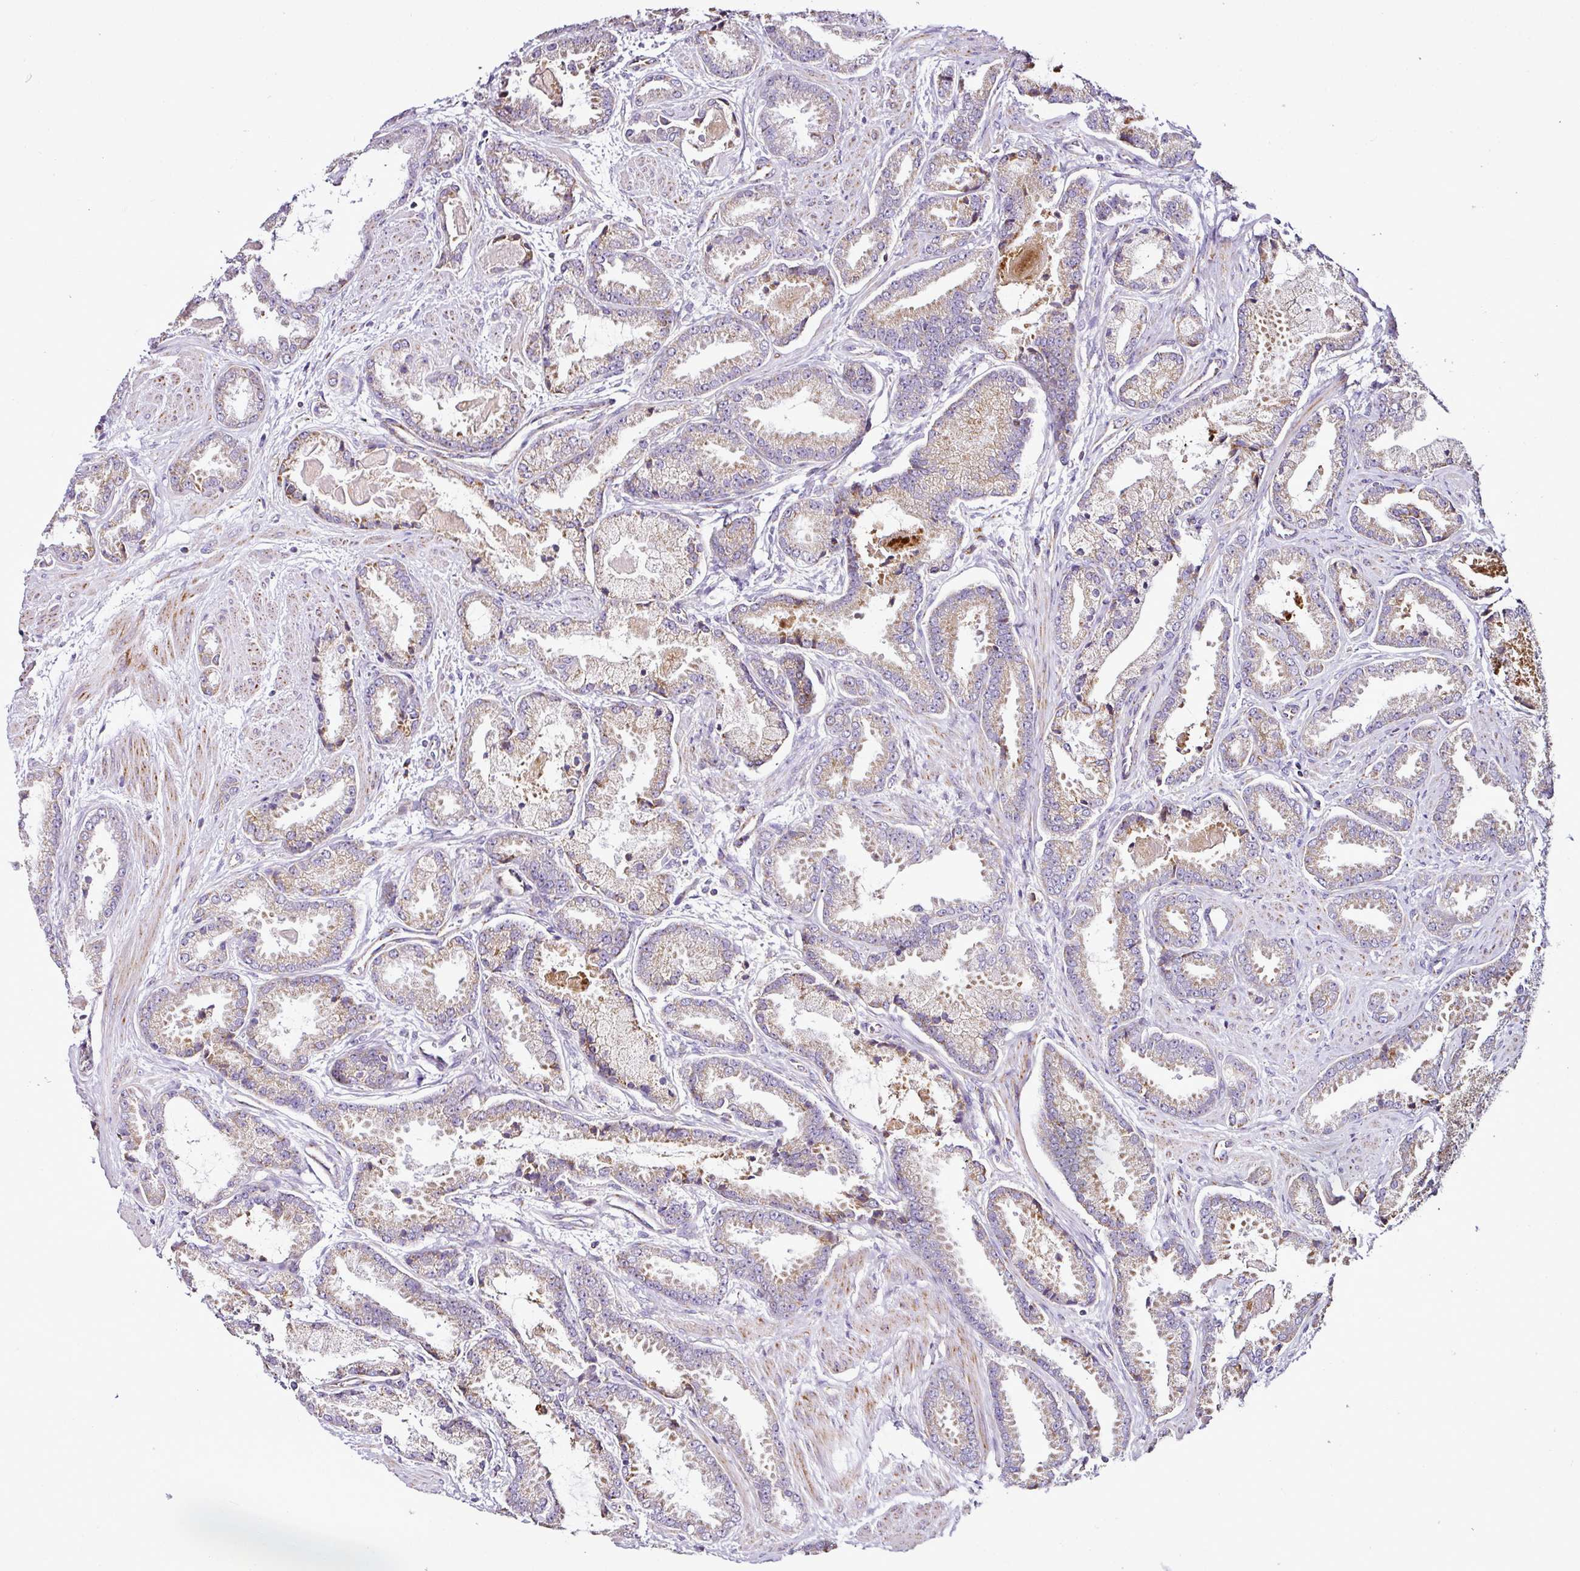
{"staining": {"intensity": "weak", "quantity": ">75%", "location": "cytoplasmic/membranous"}, "tissue": "prostate cancer", "cell_type": "Tumor cells", "image_type": "cancer", "snomed": [{"axis": "morphology", "description": "Adenocarcinoma, Low grade"}, {"axis": "topography", "description": "Prostate"}], "caption": "A brown stain shows weak cytoplasmic/membranous positivity of a protein in human adenocarcinoma (low-grade) (prostate) tumor cells. The staining is performed using DAB brown chromogen to label protein expression. The nuclei are counter-stained blue using hematoxylin.", "gene": "DPAGT1", "patient": {"sex": "male", "age": 62}}